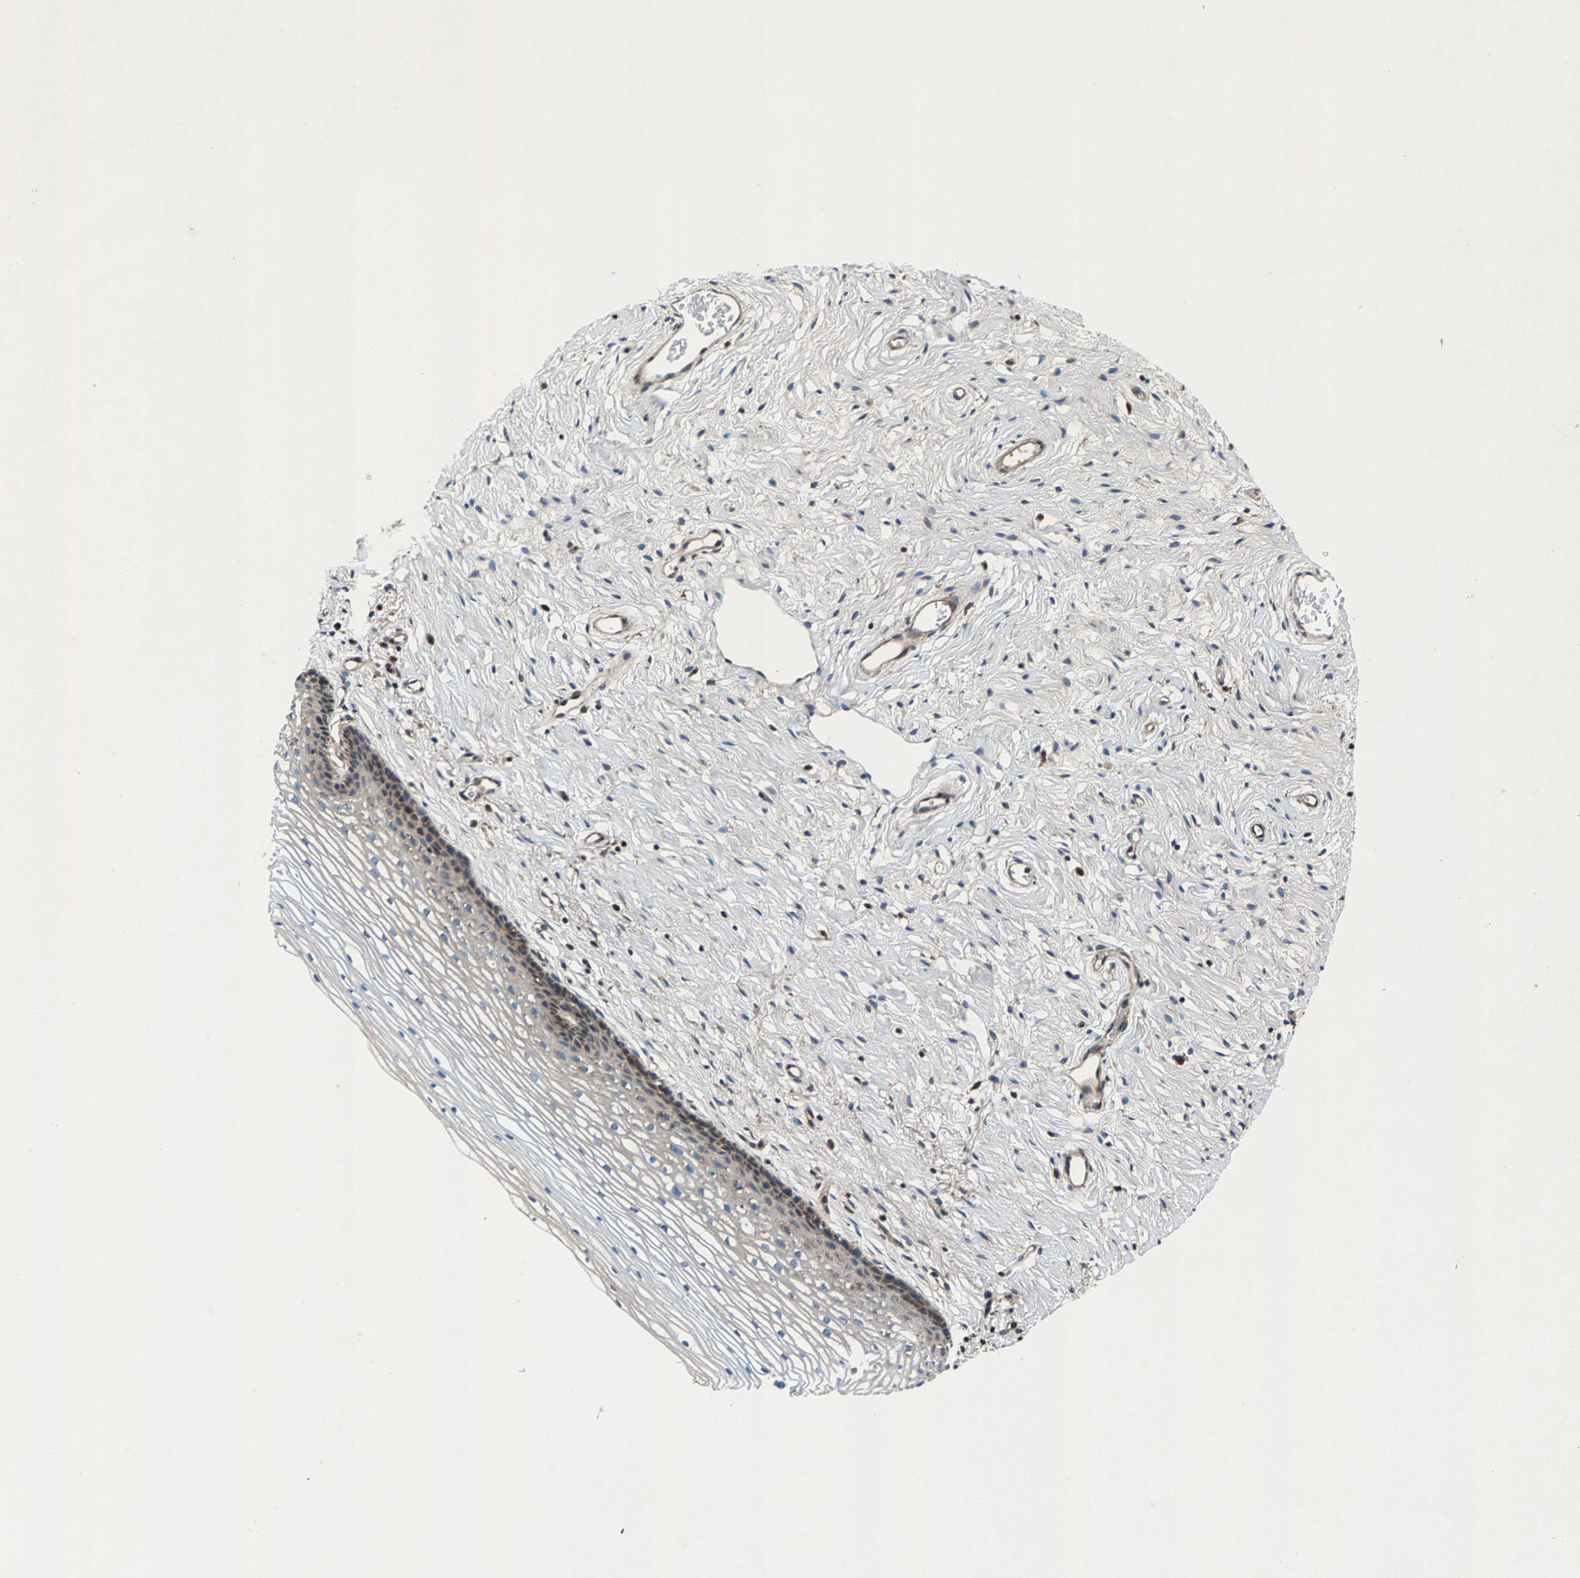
{"staining": {"intensity": "moderate", "quantity": ">75%", "location": "cytoplasmic/membranous"}, "tissue": "cervix", "cell_type": "Glandular cells", "image_type": "normal", "snomed": [{"axis": "morphology", "description": "Normal tissue, NOS"}, {"axis": "topography", "description": "Cervix"}], "caption": "Protein staining demonstrates moderate cytoplasmic/membranous staining in approximately >75% of glandular cells in benign cervix. (Brightfield microscopy of DAB IHC at high magnification).", "gene": "LPCAT1", "patient": {"sex": "female", "age": 77}}